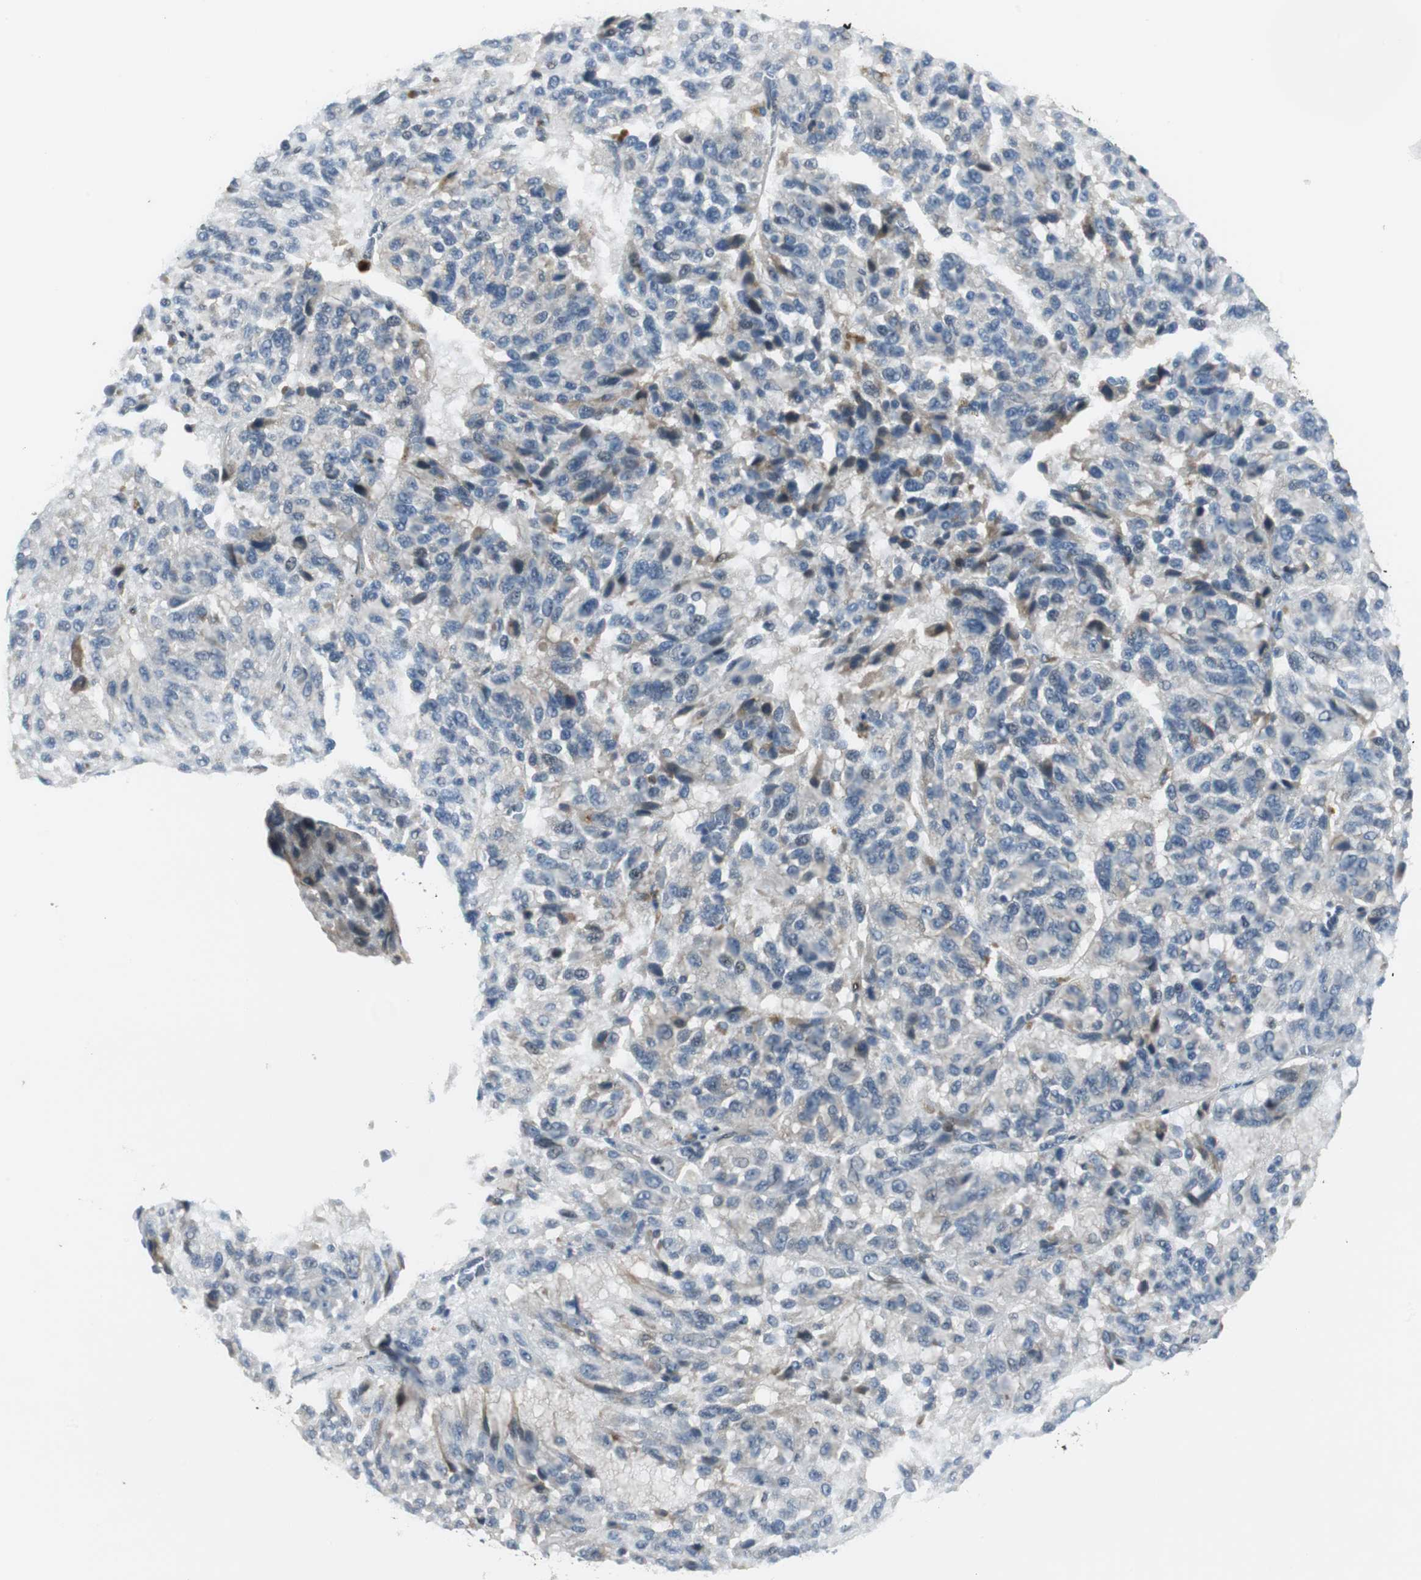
{"staining": {"intensity": "weak", "quantity": "<25%", "location": "cytoplasmic/membranous"}, "tissue": "melanoma", "cell_type": "Tumor cells", "image_type": "cancer", "snomed": [{"axis": "morphology", "description": "Malignant melanoma, Metastatic site"}, {"axis": "topography", "description": "Lung"}], "caption": "Protein analysis of melanoma exhibits no significant expression in tumor cells.", "gene": "FHL2", "patient": {"sex": "male", "age": 64}}